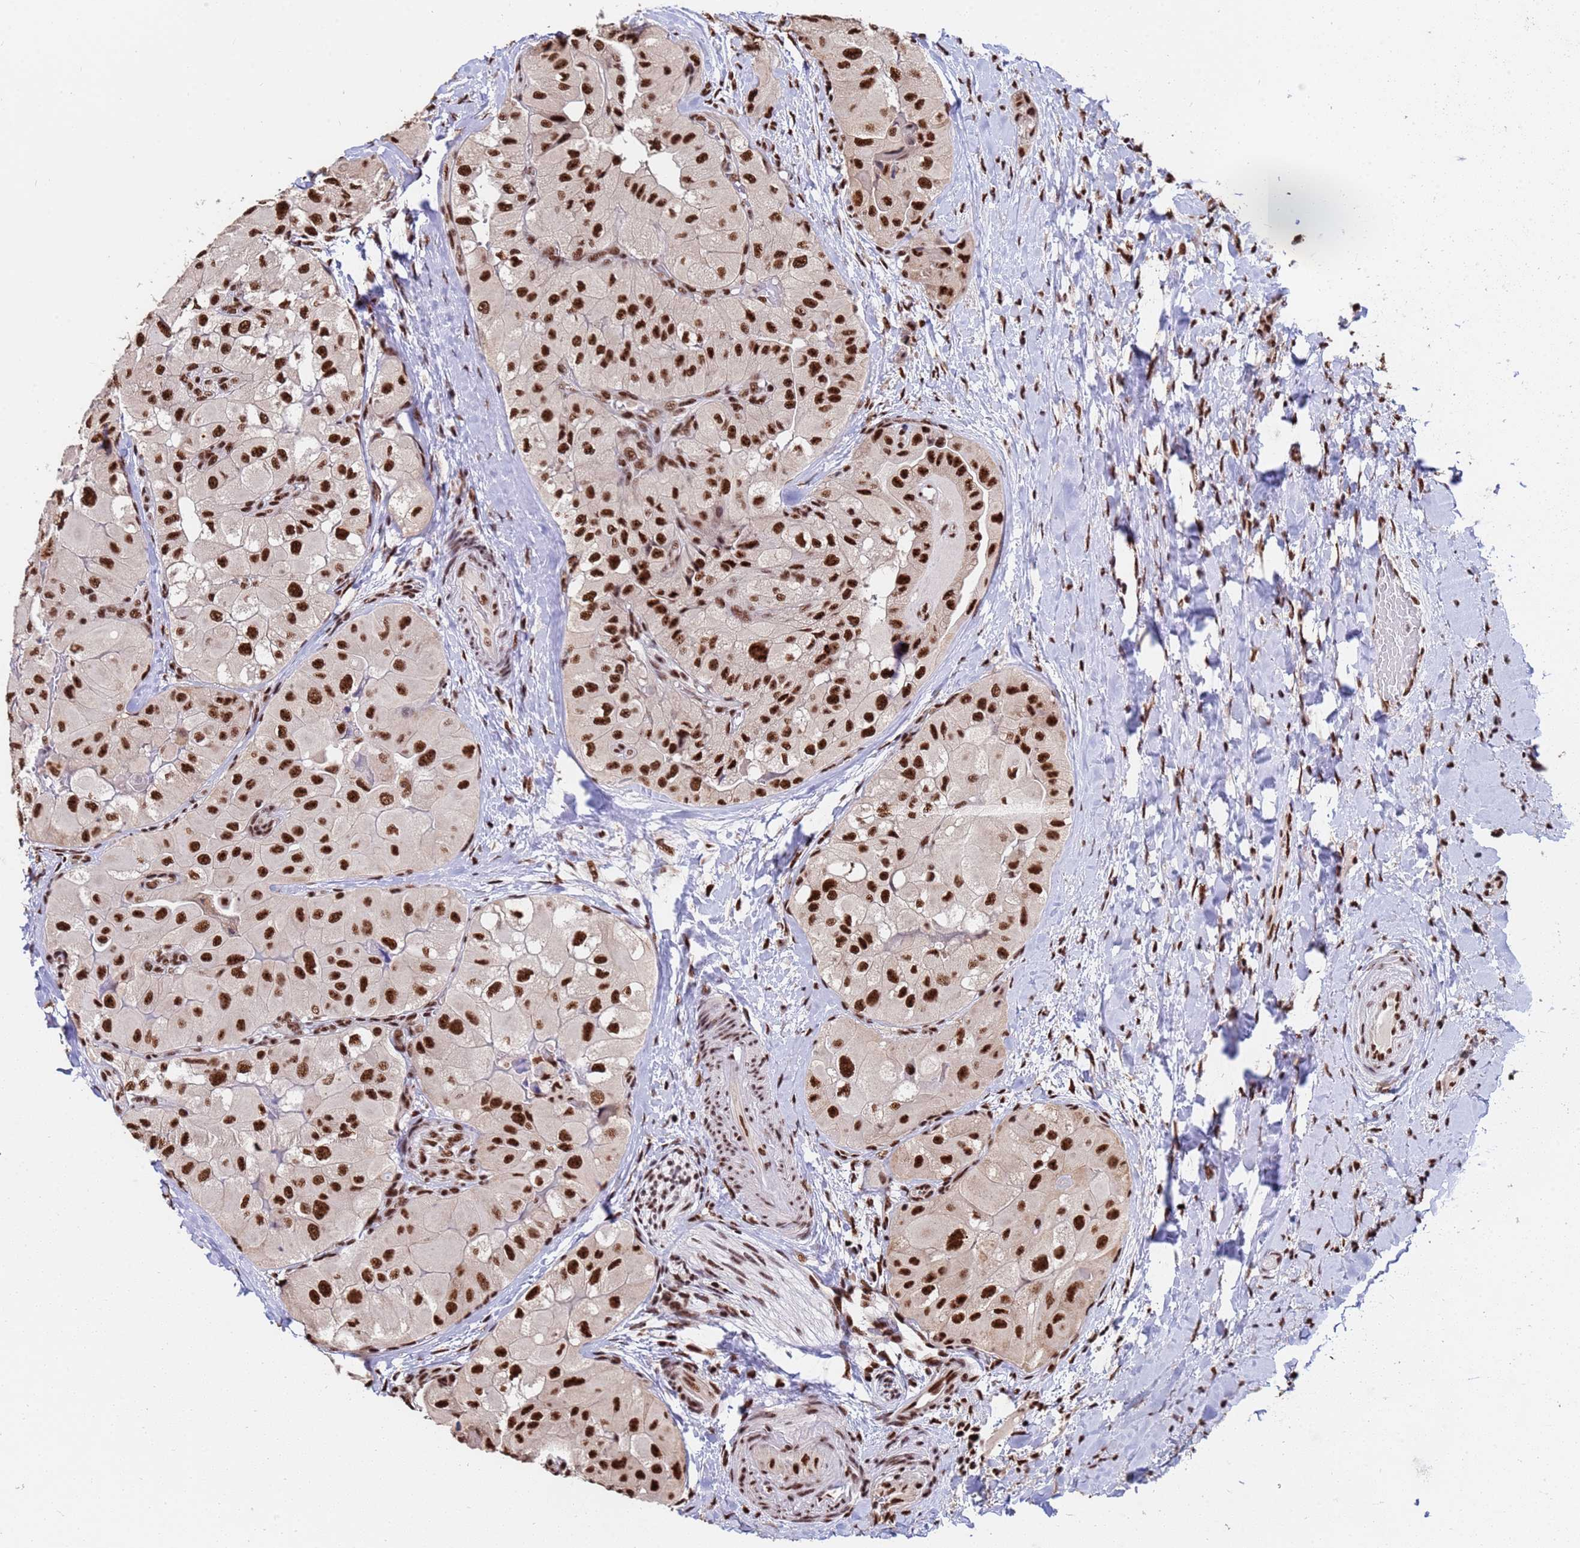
{"staining": {"intensity": "strong", "quantity": ">75%", "location": "nuclear"}, "tissue": "thyroid cancer", "cell_type": "Tumor cells", "image_type": "cancer", "snomed": [{"axis": "morphology", "description": "Normal tissue, NOS"}, {"axis": "morphology", "description": "Papillary adenocarcinoma, NOS"}, {"axis": "topography", "description": "Thyroid gland"}], "caption": "Immunohistochemical staining of thyroid cancer demonstrates high levels of strong nuclear protein positivity in approximately >75% of tumor cells. The protein of interest is stained brown, and the nuclei are stained in blue (DAB (3,3'-diaminobenzidine) IHC with brightfield microscopy, high magnification).", "gene": "SF3B2", "patient": {"sex": "female", "age": 59}}